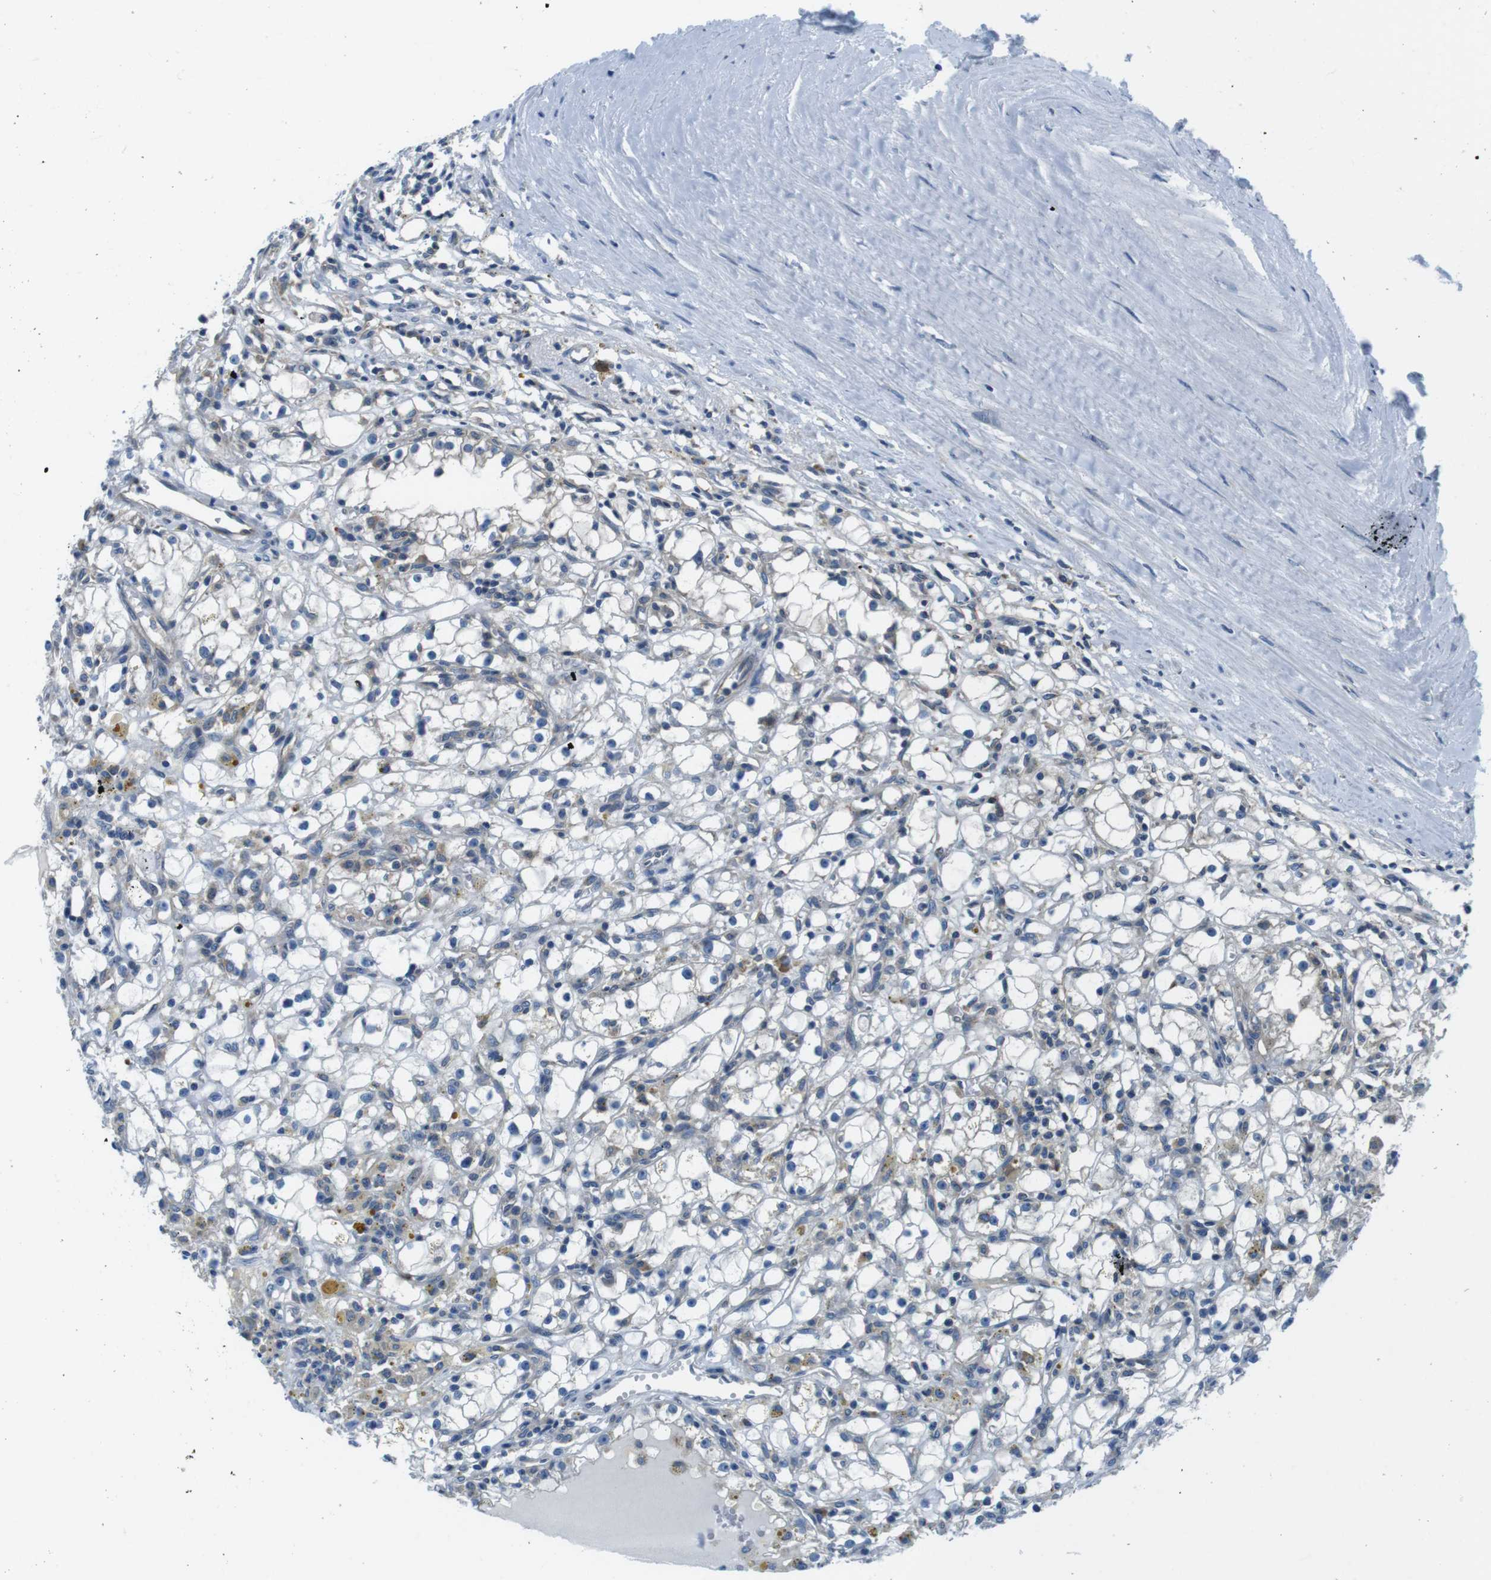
{"staining": {"intensity": "weak", "quantity": "<25%", "location": "cytoplasmic/membranous"}, "tissue": "renal cancer", "cell_type": "Tumor cells", "image_type": "cancer", "snomed": [{"axis": "morphology", "description": "Adenocarcinoma, NOS"}, {"axis": "topography", "description": "Kidney"}], "caption": "Tumor cells are negative for protein expression in human renal adenocarcinoma.", "gene": "EIF2B5", "patient": {"sex": "male", "age": 56}}